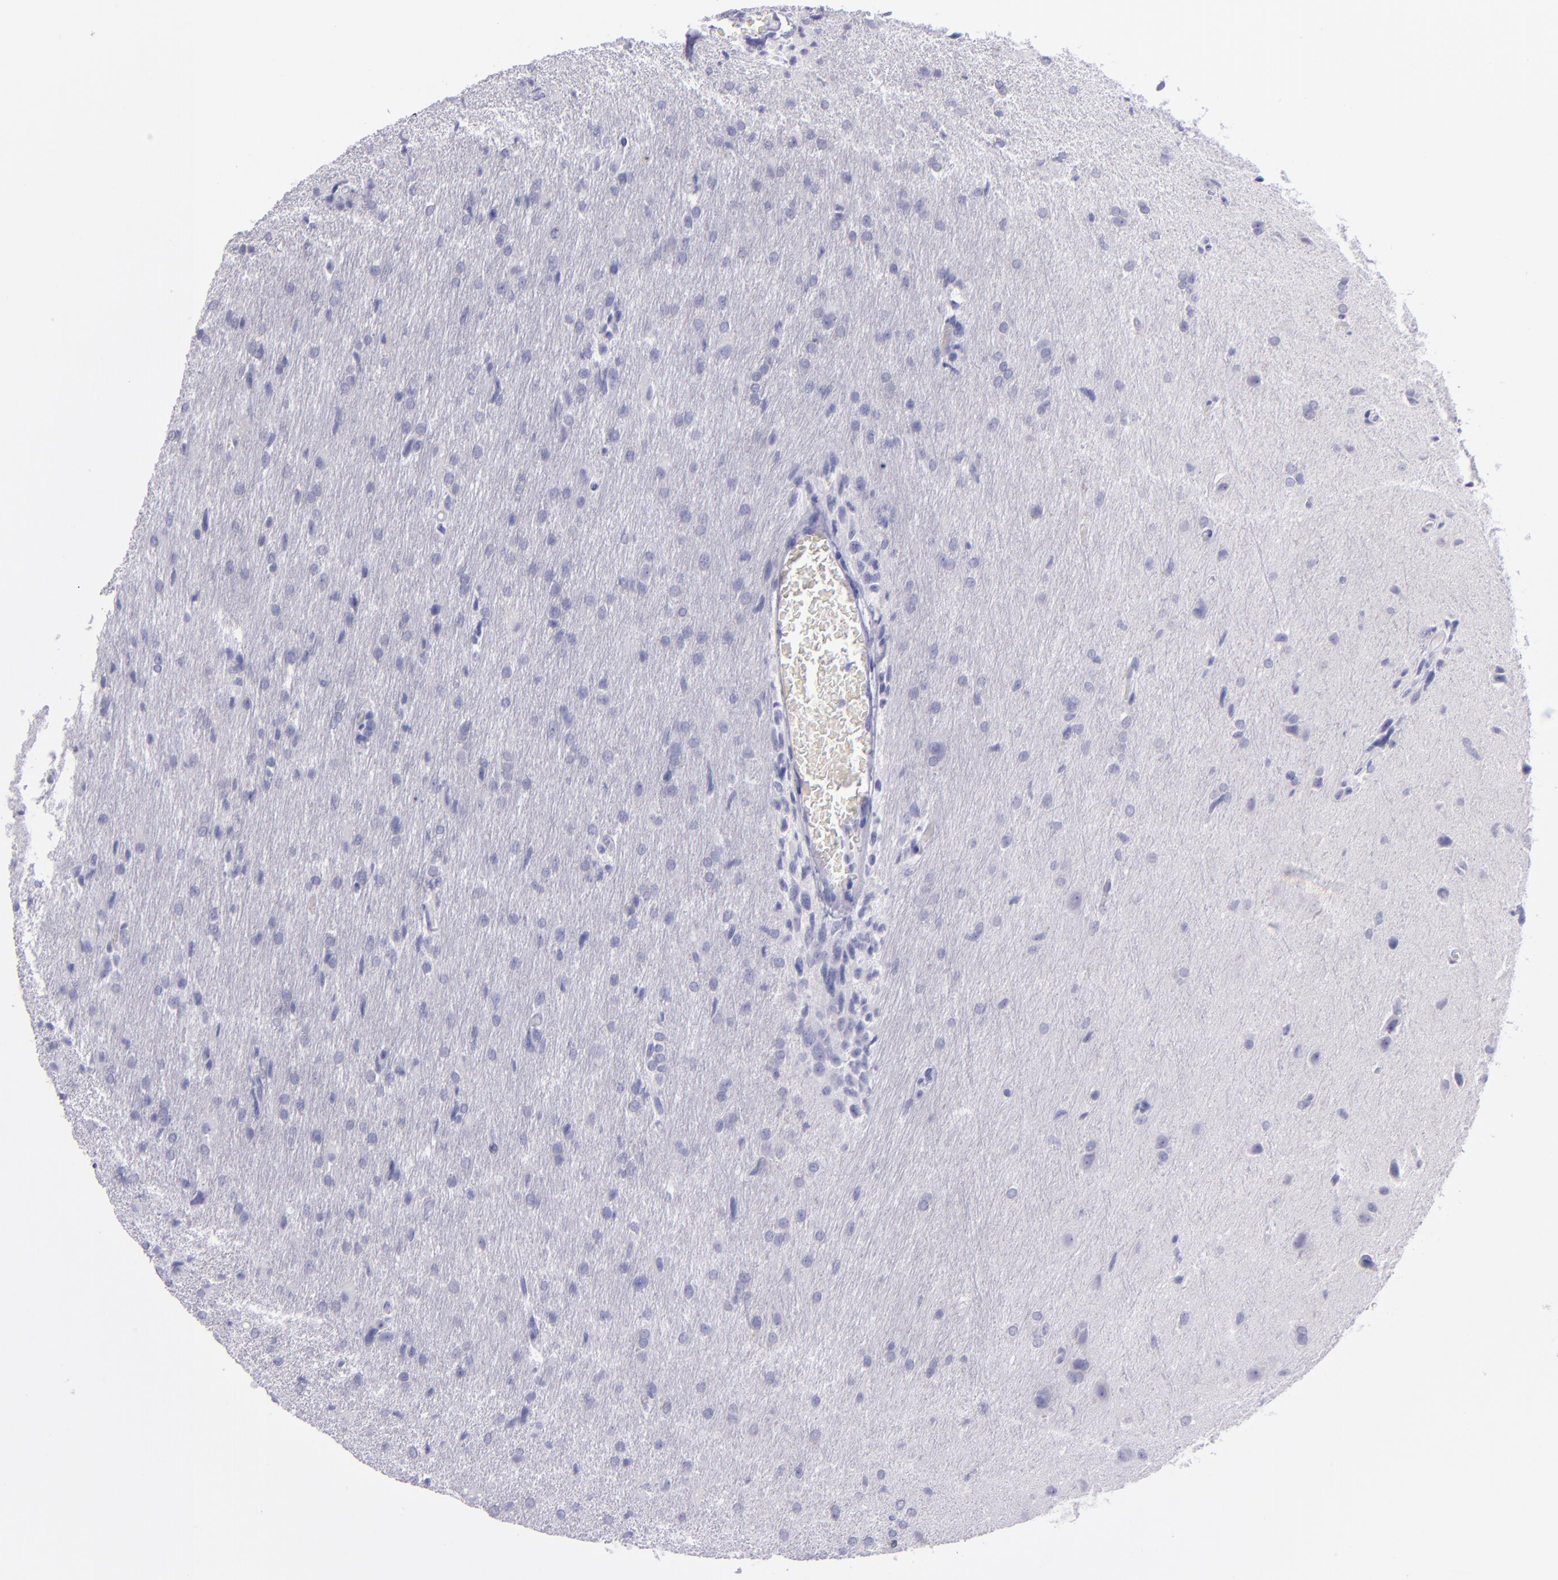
{"staining": {"intensity": "negative", "quantity": "none", "location": "none"}, "tissue": "glioma", "cell_type": "Tumor cells", "image_type": "cancer", "snomed": [{"axis": "morphology", "description": "Glioma, malignant, High grade"}, {"axis": "topography", "description": "Brain"}], "caption": "Tumor cells are negative for protein expression in human glioma. (Brightfield microscopy of DAB (3,3'-diaminobenzidine) immunohistochemistry (IHC) at high magnification).", "gene": "TNNT3", "patient": {"sex": "male", "age": 68}}